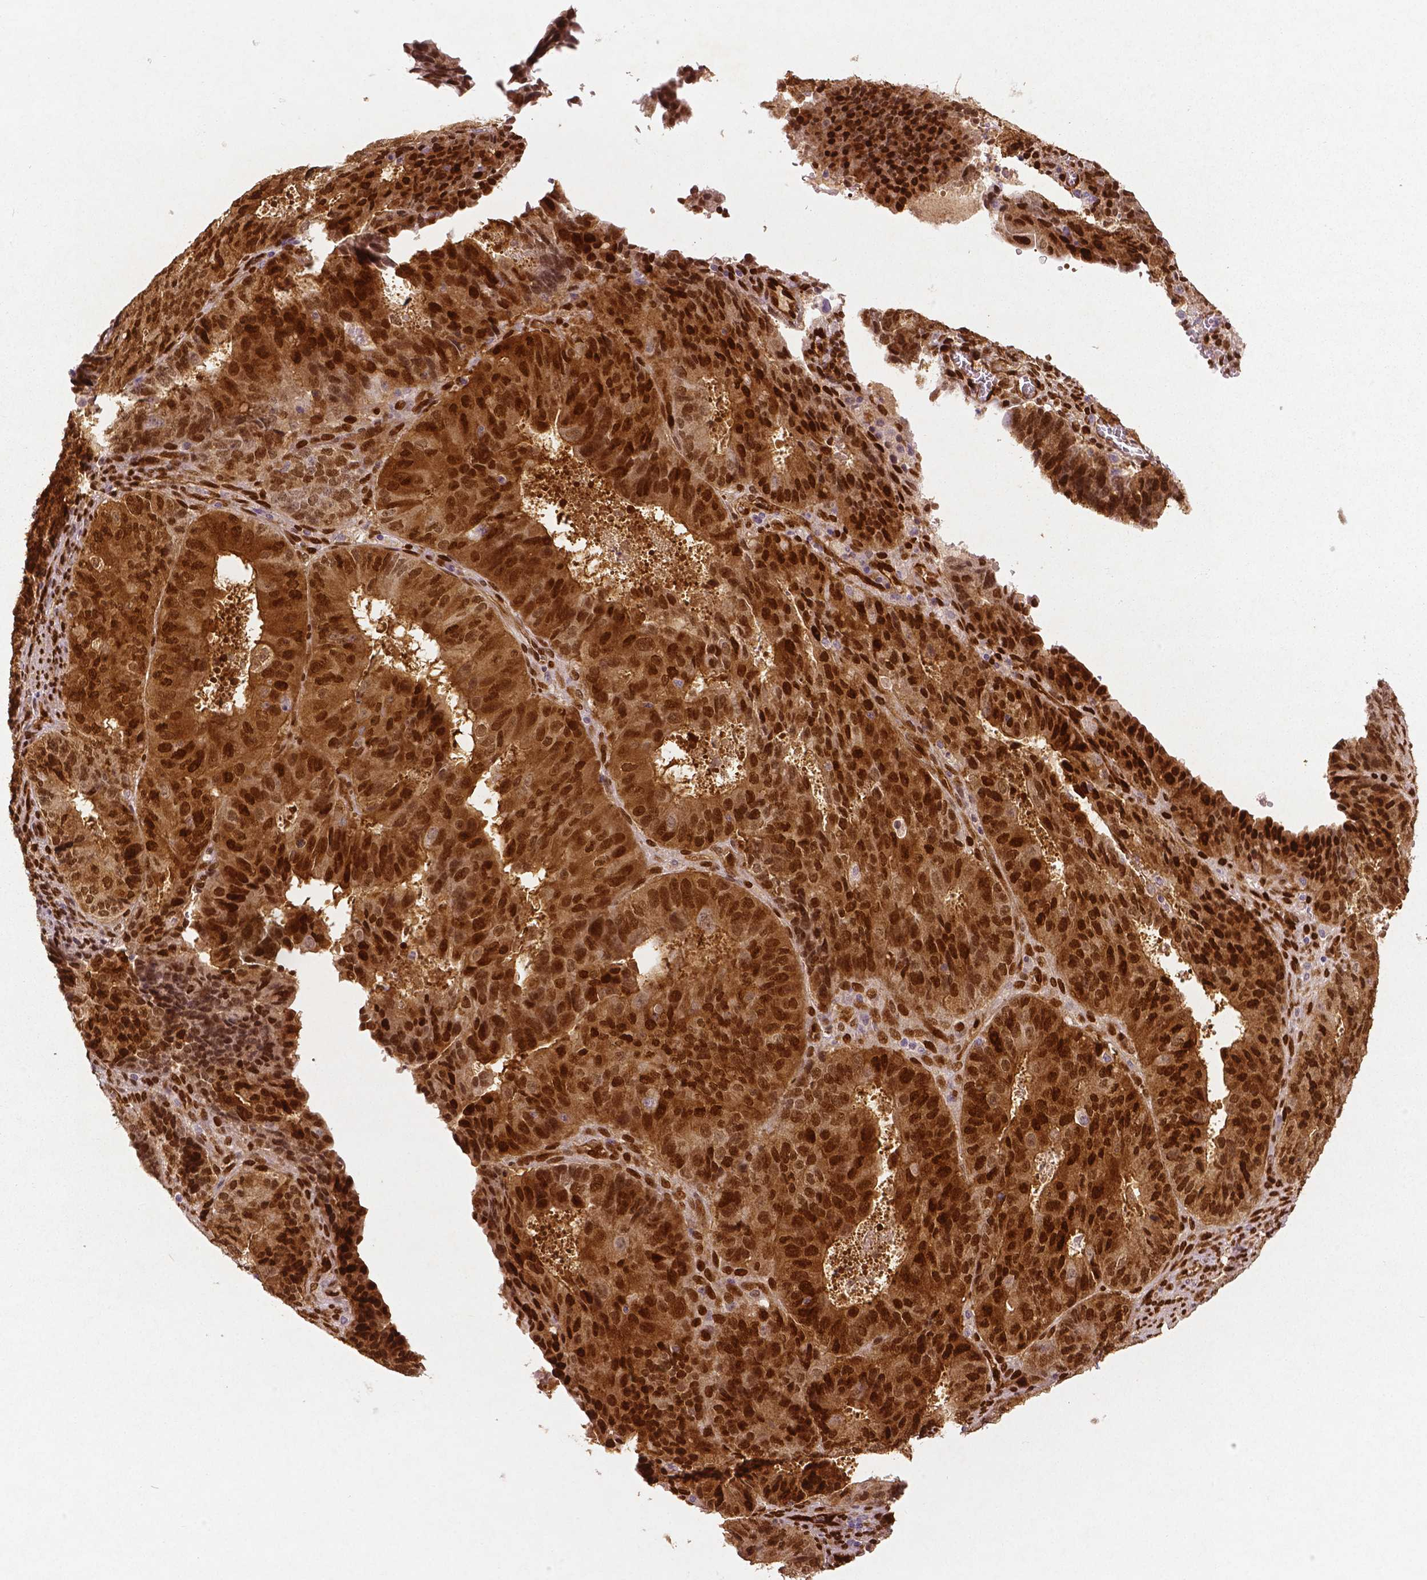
{"staining": {"intensity": "moderate", "quantity": ">75%", "location": "cytoplasmic/membranous,nuclear"}, "tissue": "ovarian cancer", "cell_type": "Tumor cells", "image_type": "cancer", "snomed": [{"axis": "morphology", "description": "Carcinoma, endometroid"}, {"axis": "topography", "description": "Ovary"}], "caption": "Ovarian endometroid carcinoma stained for a protein (brown) displays moderate cytoplasmic/membranous and nuclear positive staining in approximately >75% of tumor cells.", "gene": "WWTR1", "patient": {"sex": "female", "age": 42}}